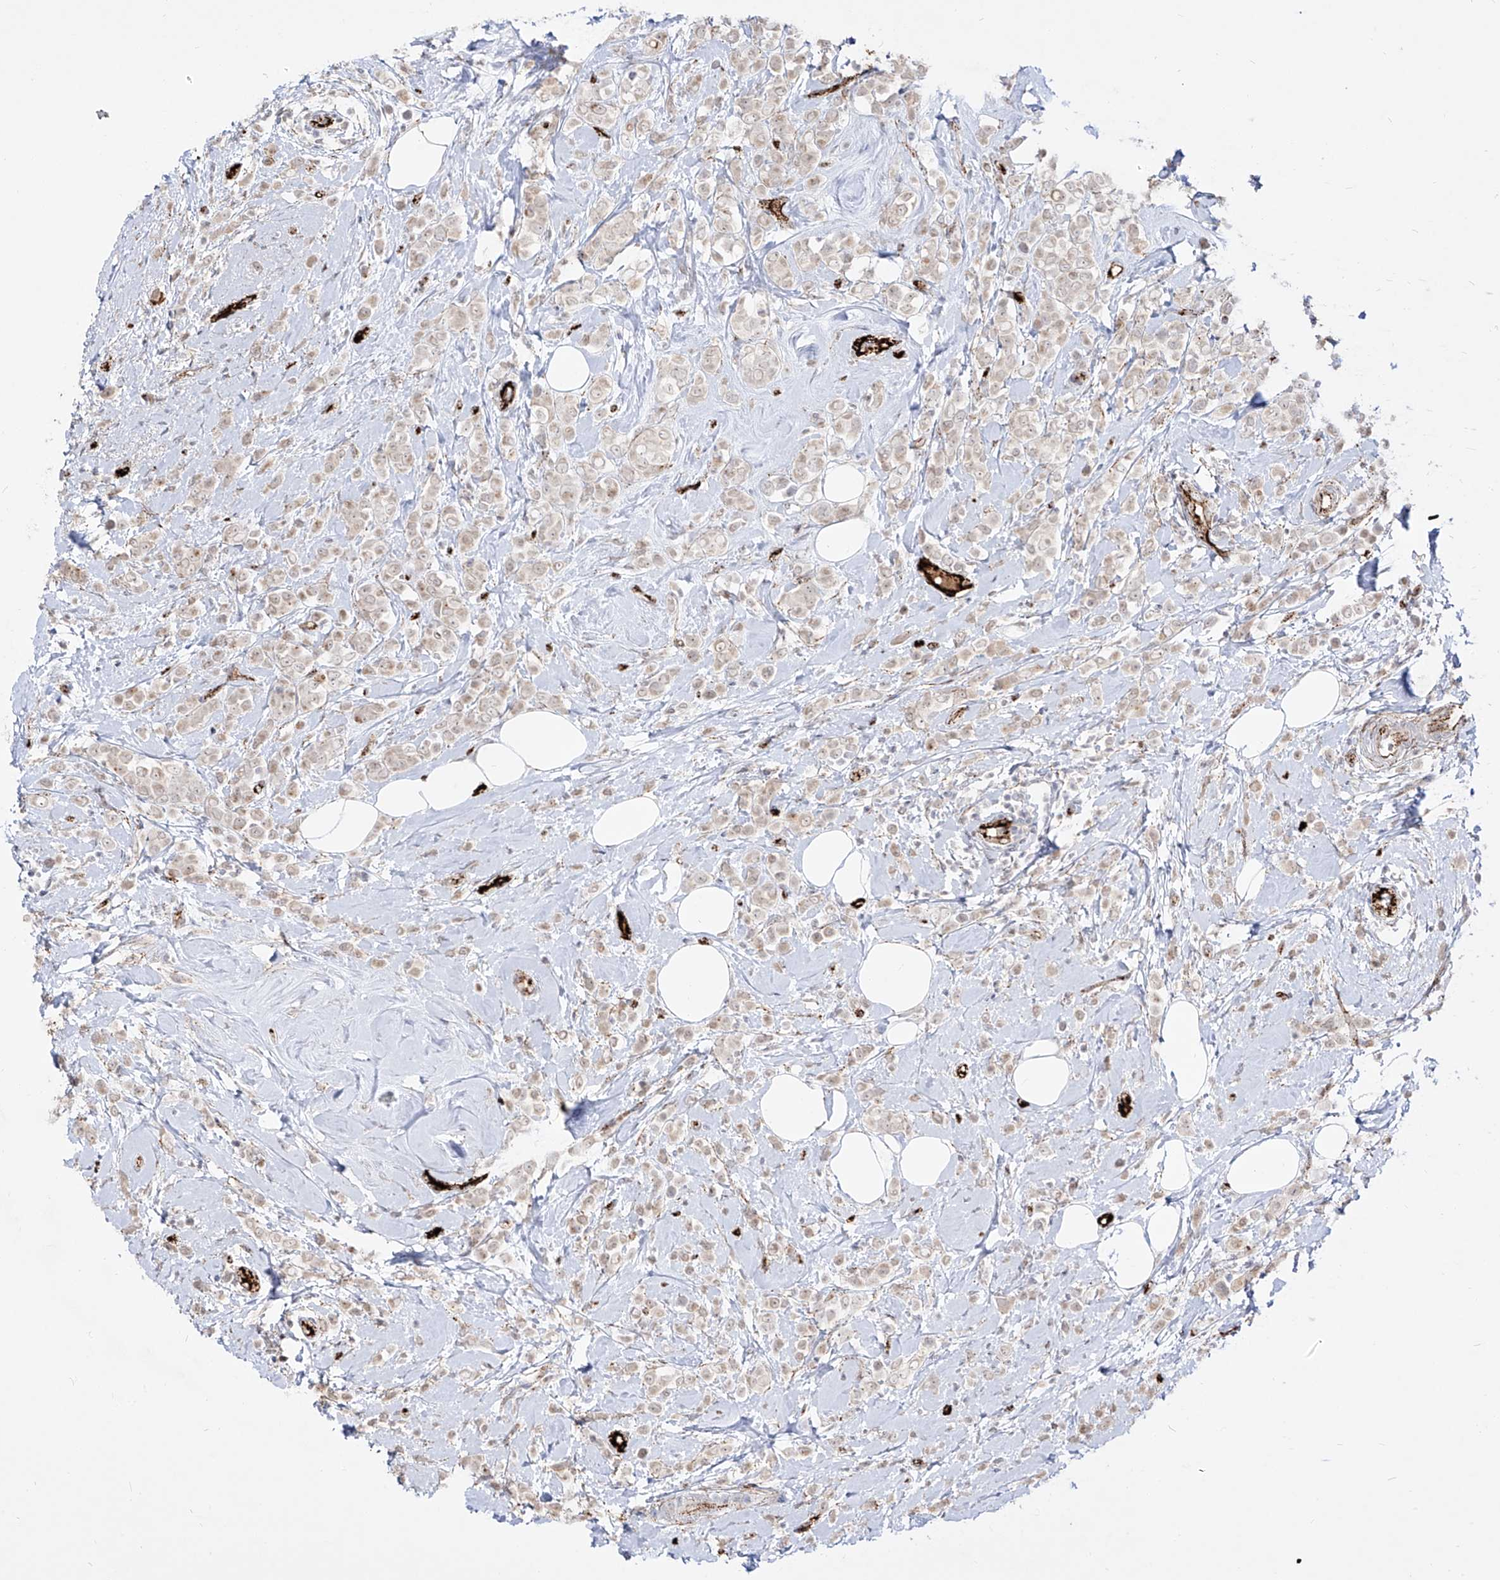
{"staining": {"intensity": "weak", "quantity": ">75%", "location": "cytoplasmic/membranous"}, "tissue": "breast cancer", "cell_type": "Tumor cells", "image_type": "cancer", "snomed": [{"axis": "morphology", "description": "Lobular carcinoma"}, {"axis": "topography", "description": "Breast"}], "caption": "Immunohistochemical staining of human breast cancer reveals low levels of weak cytoplasmic/membranous protein expression in approximately >75% of tumor cells.", "gene": "ZGRF1", "patient": {"sex": "female", "age": 47}}